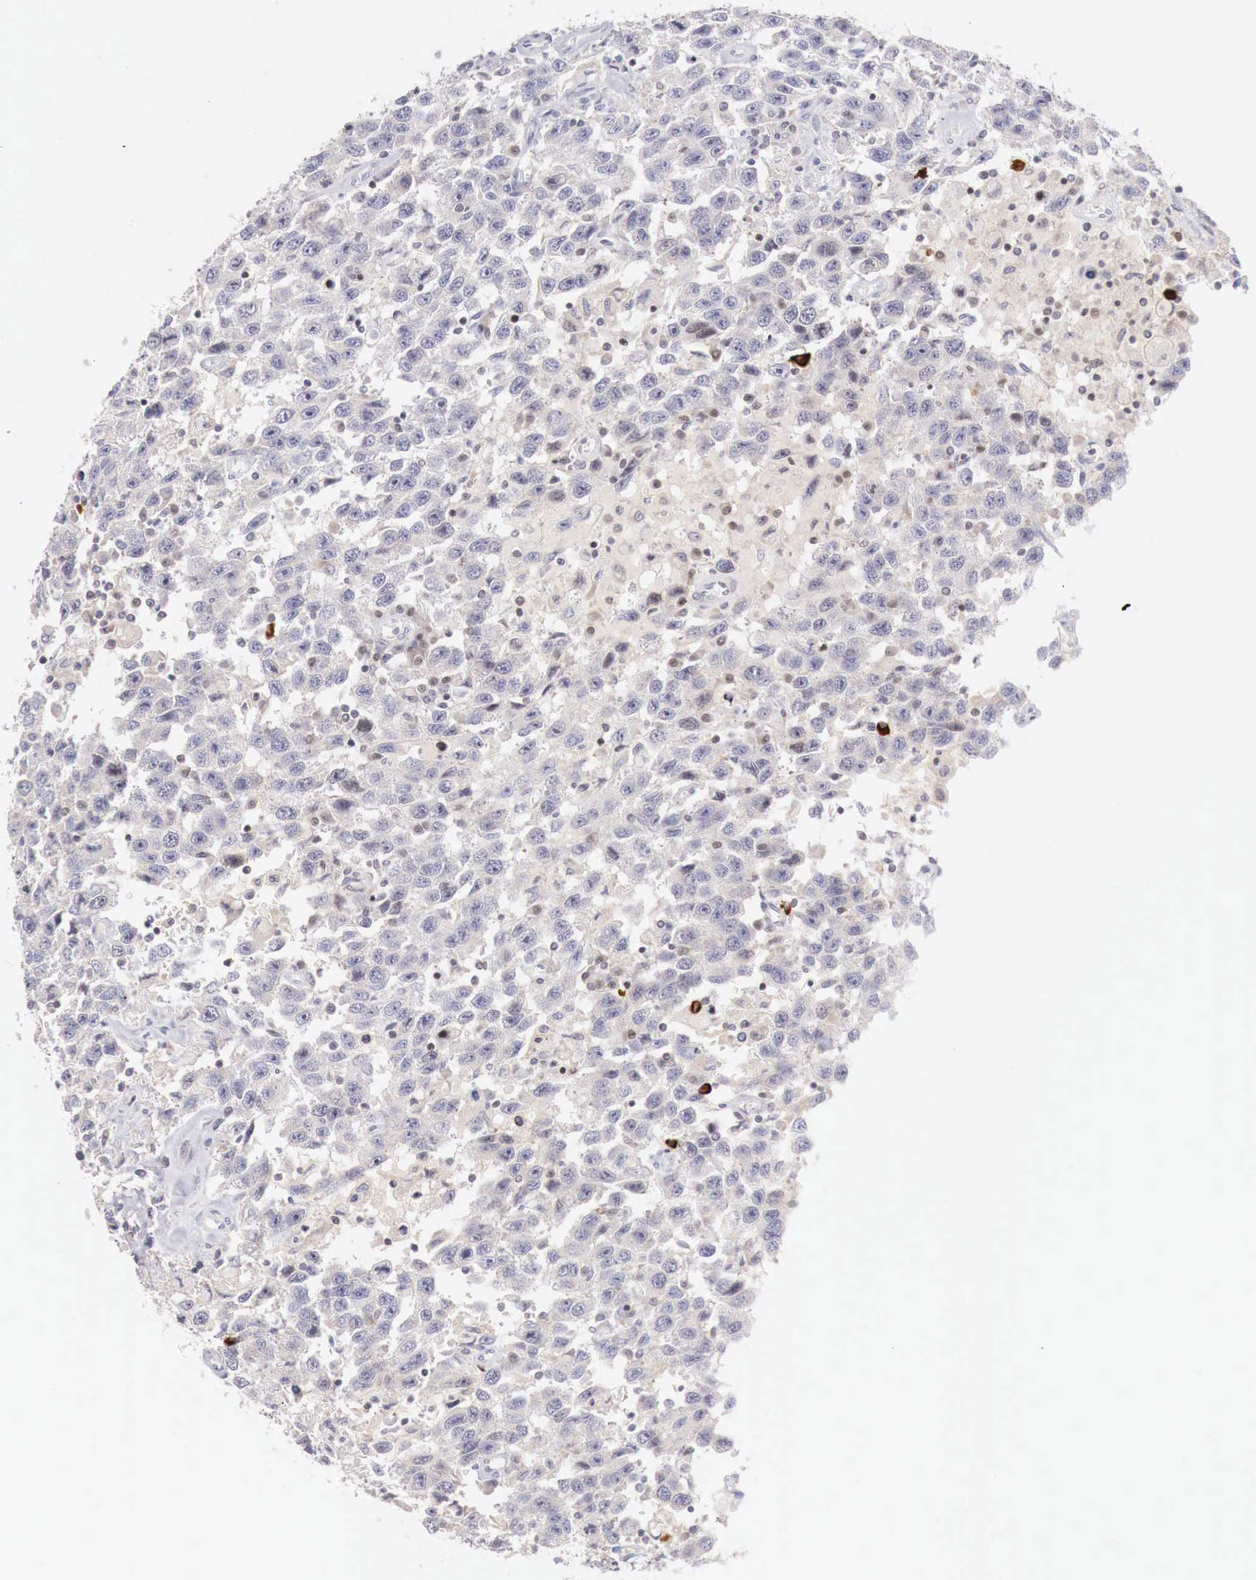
{"staining": {"intensity": "negative", "quantity": "none", "location": "none"}, "tissue": "testis cancer", "cell_type": "Tumor cells", "image_type": "cancer", "snomed": [{"axis": "morphology", "description": "Seminoma, NOS"}, {"axis": "topography", "description": "Testis"}], "caption": "IHC image of human testis cancer stained for a protein (brown), which shows no staining in tumor cells. Brightfield microscopy of IHC stained with DAB (brown) and hematoxylin (blue), captured at high magnification.", "gene": "CLCN5", "patient": {"sex": "male", "age": 41}}